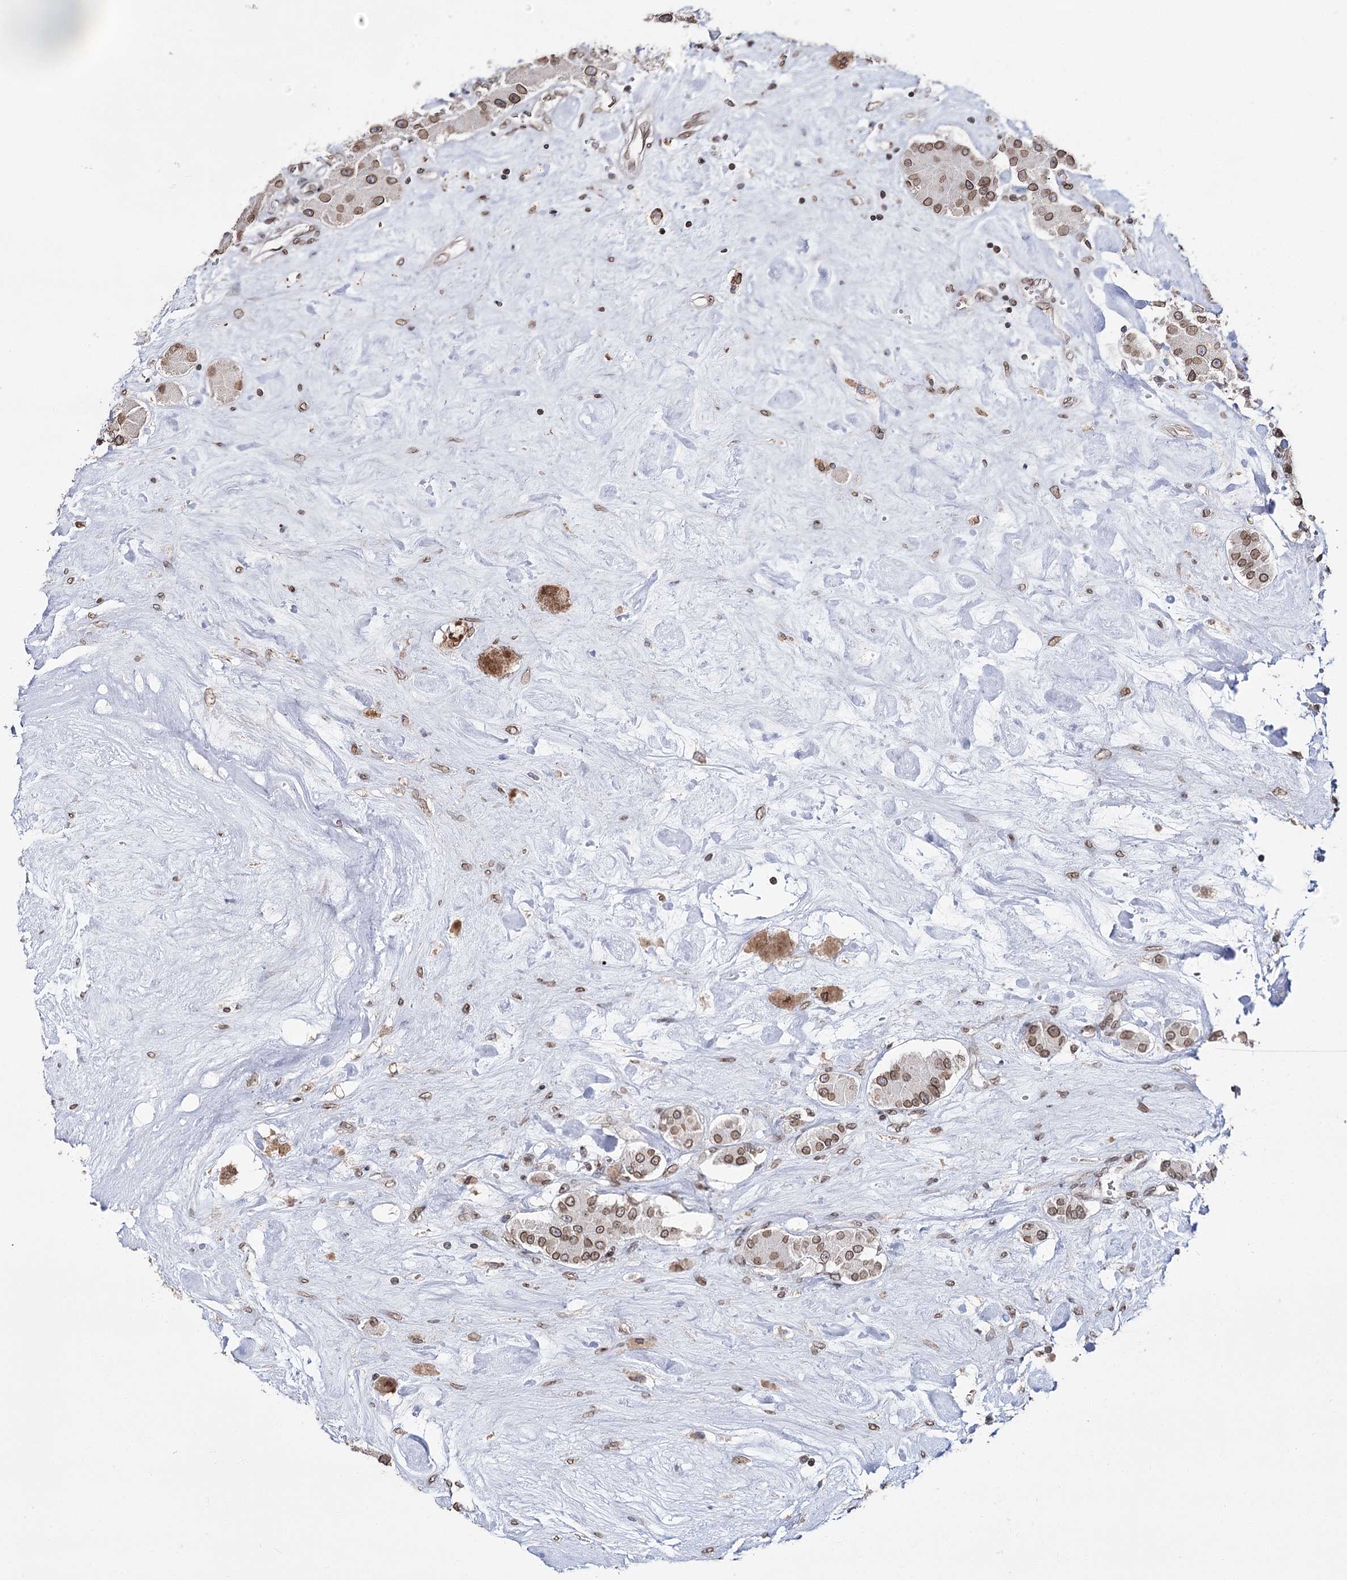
{"staining": {"intensity": "moderate", "quantity": ">75%", "location": "cytoplasmic/membranous,nuclear"}, "tissue": "carcinoid", "cell_type": "Tumor cells", "image_type": "cancer", "snomed": [{"axis": "morphology", "description": "Carcinoid, malignant, NOS"}, {"axis": "topography", "description": "Pancreas"}], "caption": "Protein expression analysis of human carcinoid reveals moderate cytoplasmic/membranous and nuclear expression in about >75% of tumor cells.", "gene": "KIAA0930", "patient": {"sex": "male", "age": 41}}